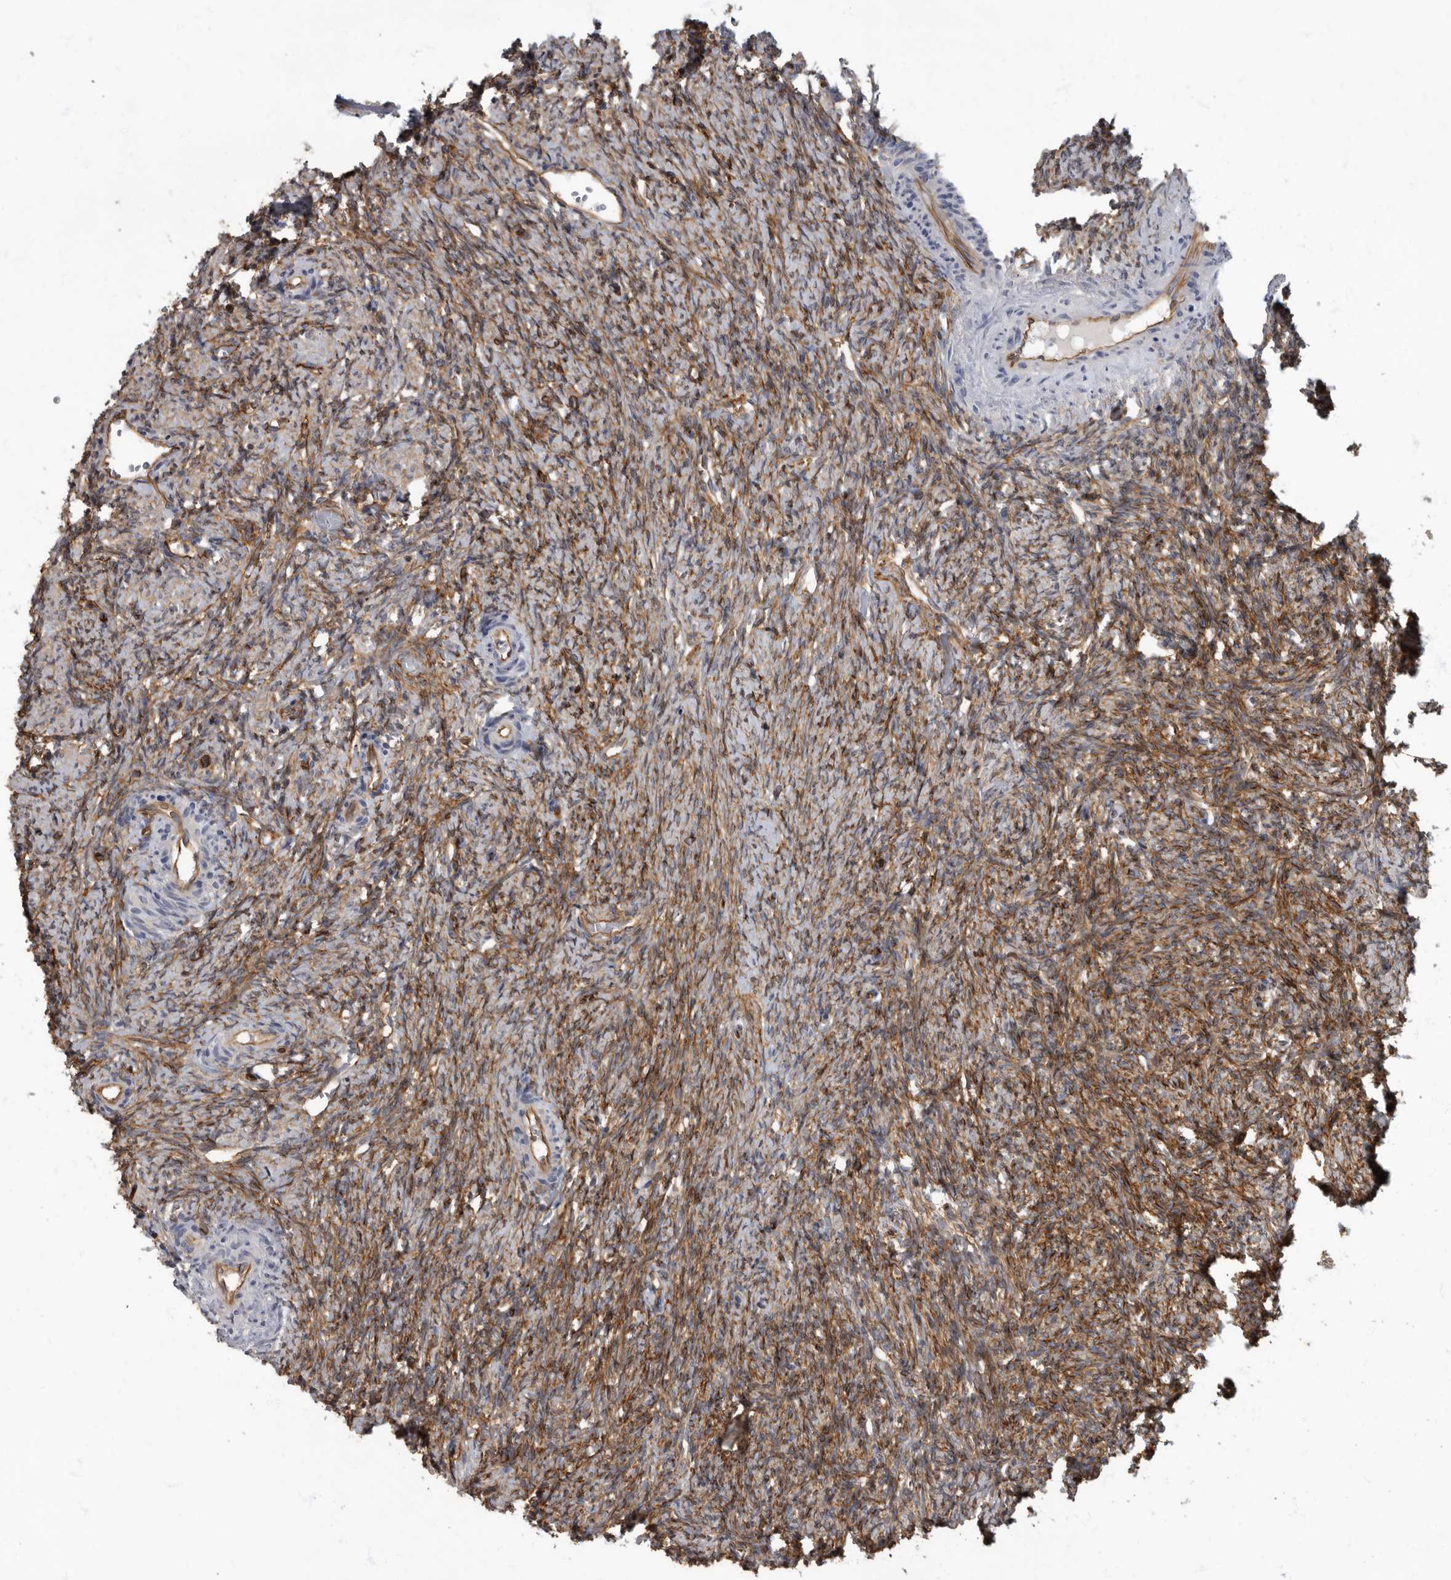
{"staining": {"intensity": "moderate", "quantity": ">75%", "location": "cytoplasmic/membranous"}, "tissue": "ovary", "cell_type": "Ovarian stroma cells", "image_type": "normal", "snomed": [{"axis": "morphology", "description": "Normal tissue, NOS"}, {"axis": "topography", "description": "Ovary"}], "caption": "Moderate cytoplasmic/membranous positivity is present in approximately >75% of ovarian stroma cells in unremarkable ovary.", "gene": "PDK1", "patient": {"sex": "female", "age": 41}}